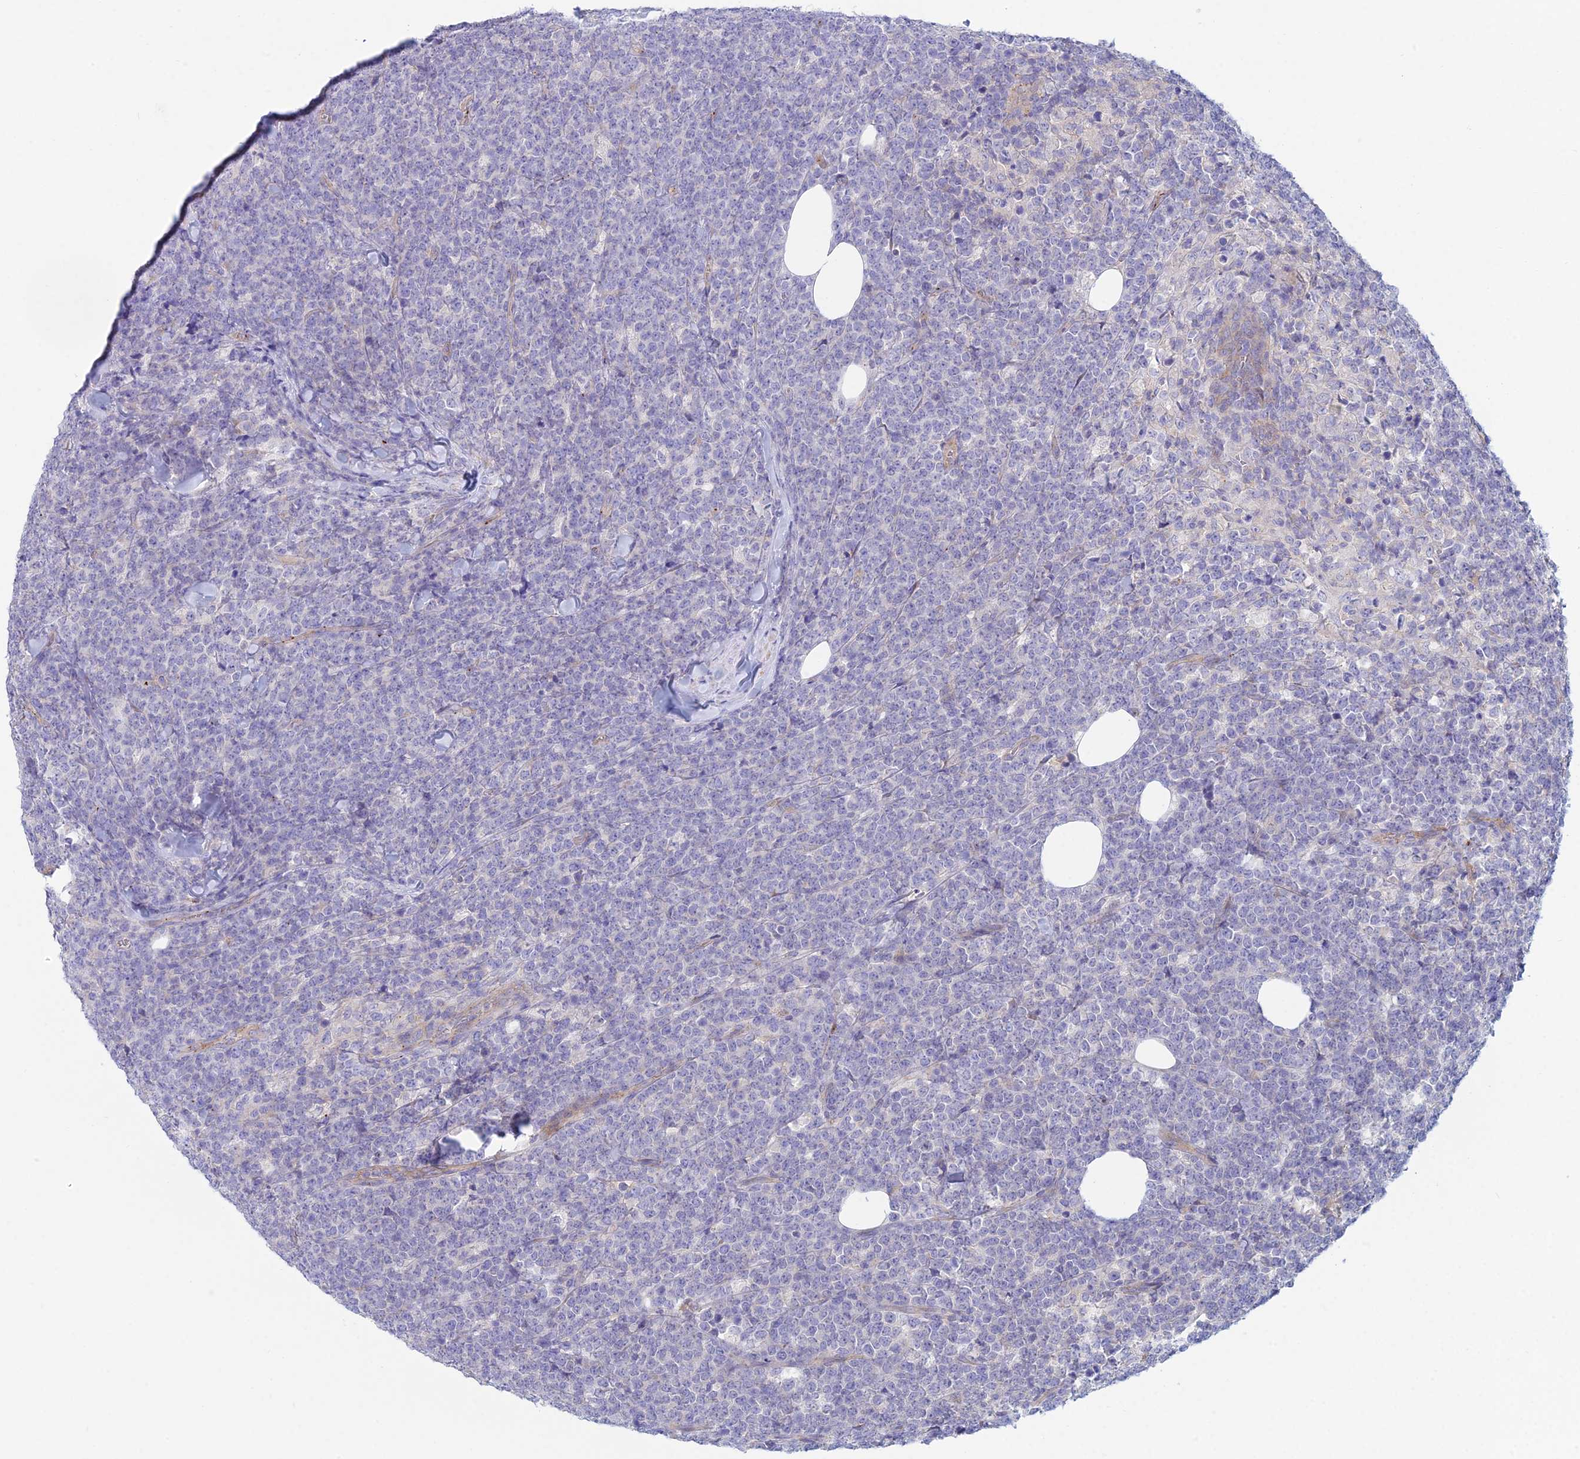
{"staining": {"intensity": "negative", "quantity": "none", "location": "none"}, "tissue": "lymphoma", "cell_type": "Tumor cells", "image_type": "cancer", "snomed": [{"axis": "morphology", "description": "Malignant lymphoma, non-Hodgkin's type, High grade"}, {"axis": "topography", "description": "Small intestine"}], "caption": "IHC of human malignant lymphoma, non-Hodgkin's type (high-grade) shows no positivity in tumor cells.", "gene": "ZNF564", "patient": {"sex": "male", "age": 8}}